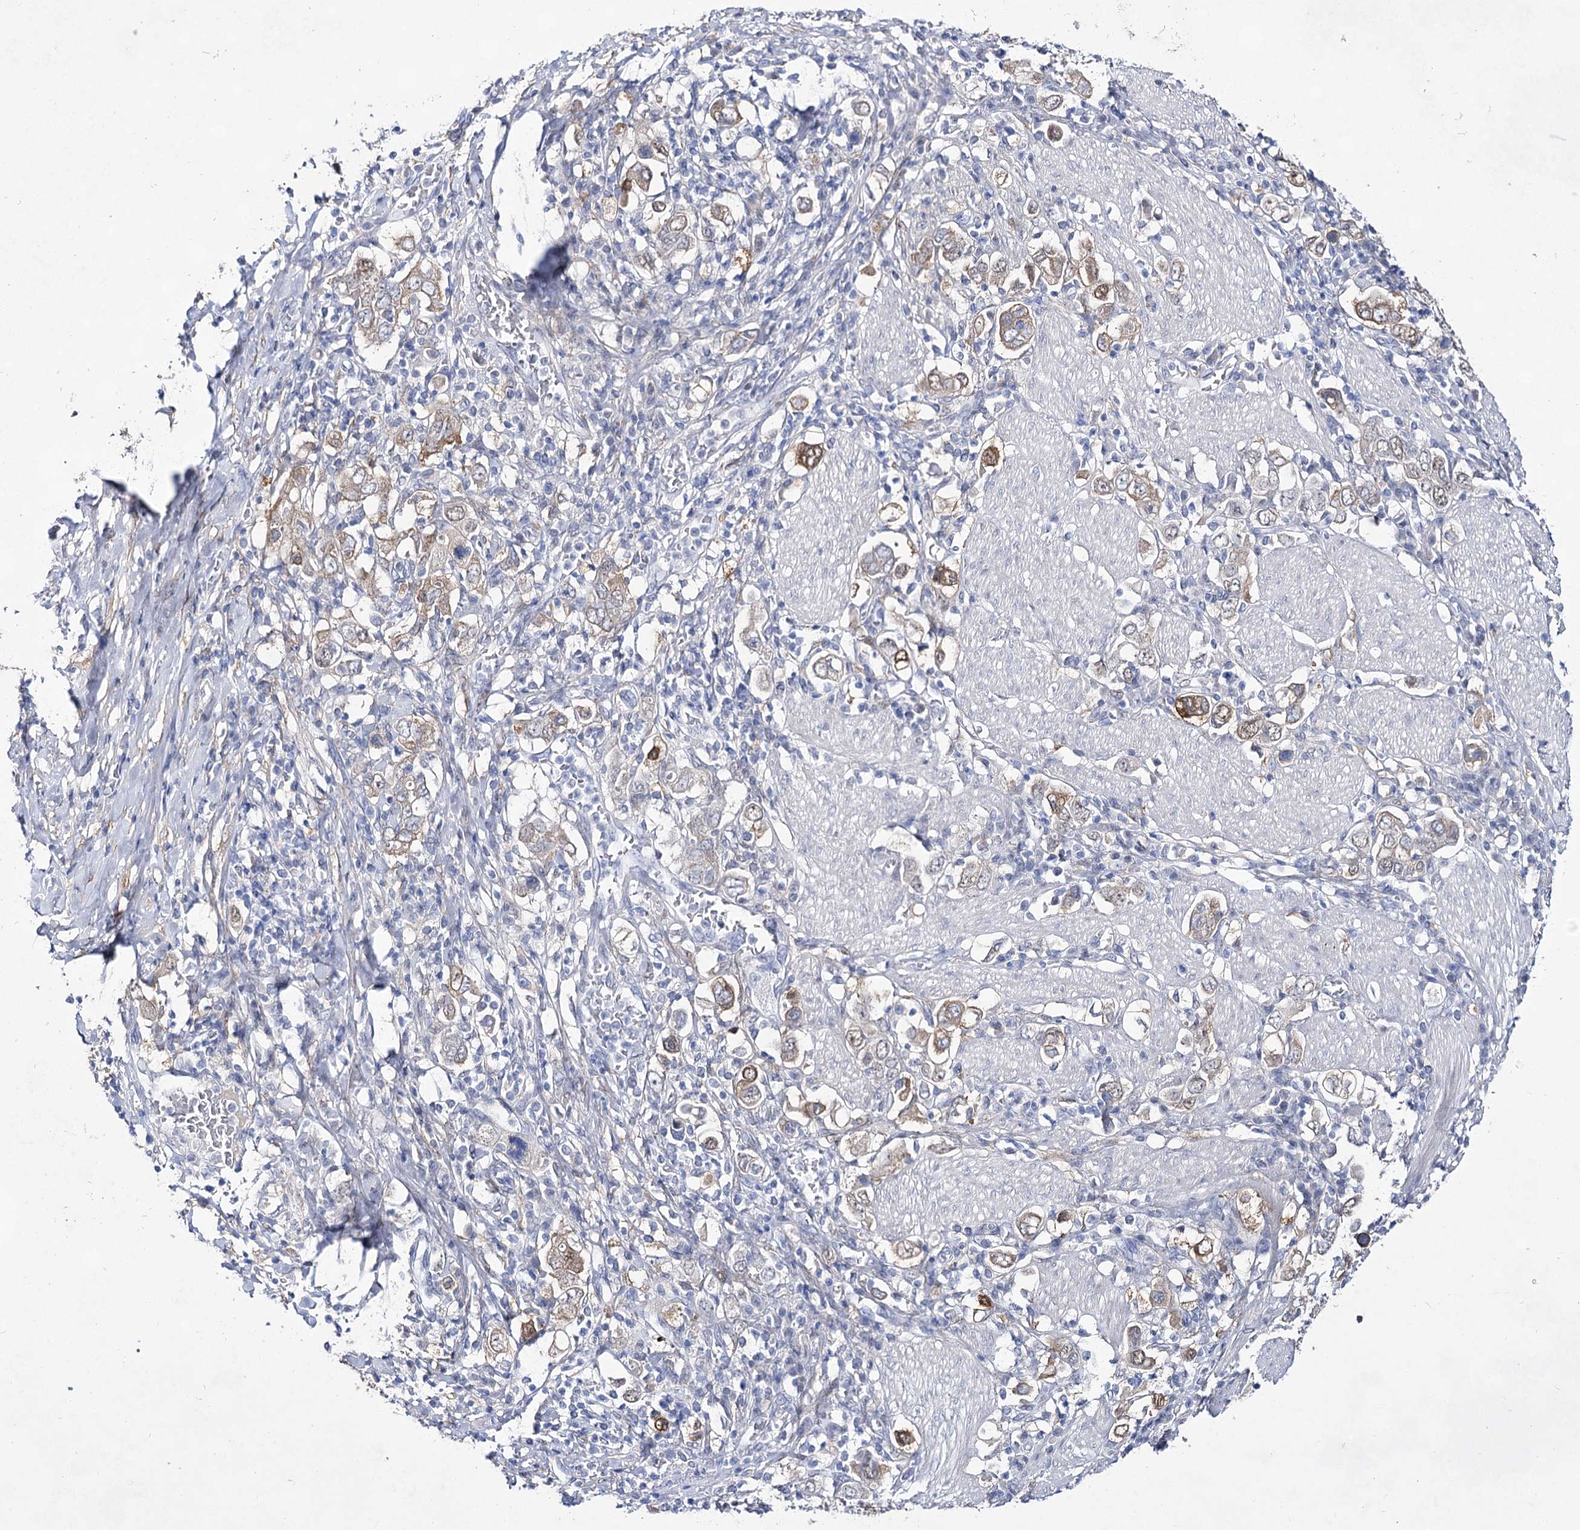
{"staining": {"intensity": "moderate", "quantity": "<25%", "location": "cytoplasmic/membranous"}, "tissue": "stomach cancer", "cell_type": "Tumor cells", "image_type": "cancer", "snomed": [{"axis": "morphology", "description": "Adenocarcinoma, NOS"}, {"axis": "topography", "description": "Stomach, upper"}], "caption": "Moderate cytoplasmic/membranous positivity is appreciated in approximately <25% of tumor cells in stomach cancer (adenocarcinoma).", "gene": "UGDH", "patient": {"sex": "male", "age": 62}}